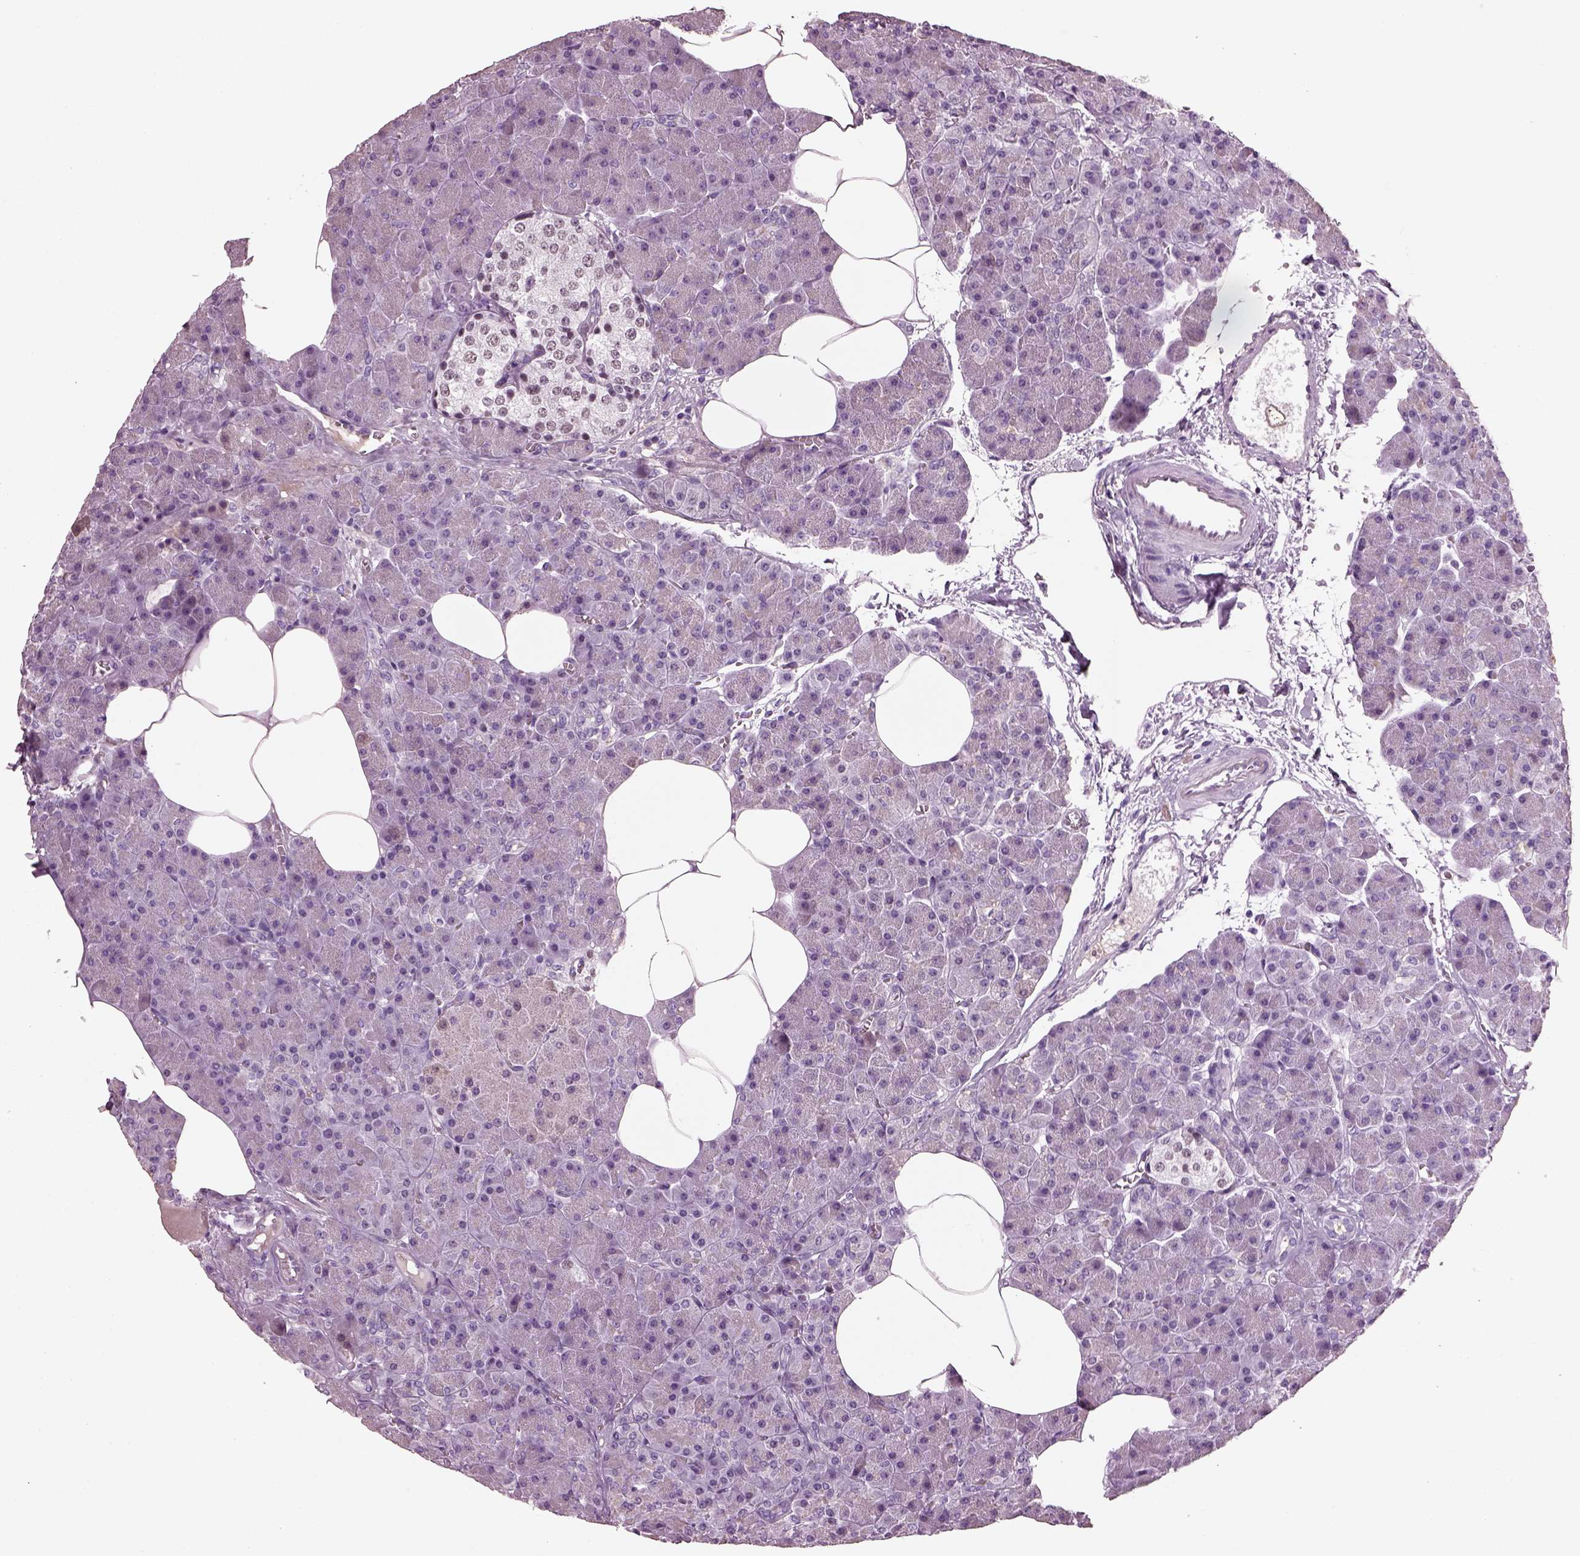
{"staining": {"intensity": "negative", "quantity": "none", "location": "none"}, "tissue": "pancreas", "cell_type": "Exocrine glandular cells", "image_type": "normal", "snomed": [{"axis": "morphology", "description": "Normal tissue, NOS"}, {"axis": "topography", "description": "Pancreas"}], "caption": "This is a image of IHC staining of benign pancreas, which shows no positivity in exocrine glandular cells. (DAB immunohistochemistry, high magnification).", "gene": "KRTAP3", "patient": {"sex": "female", "age": 45}}